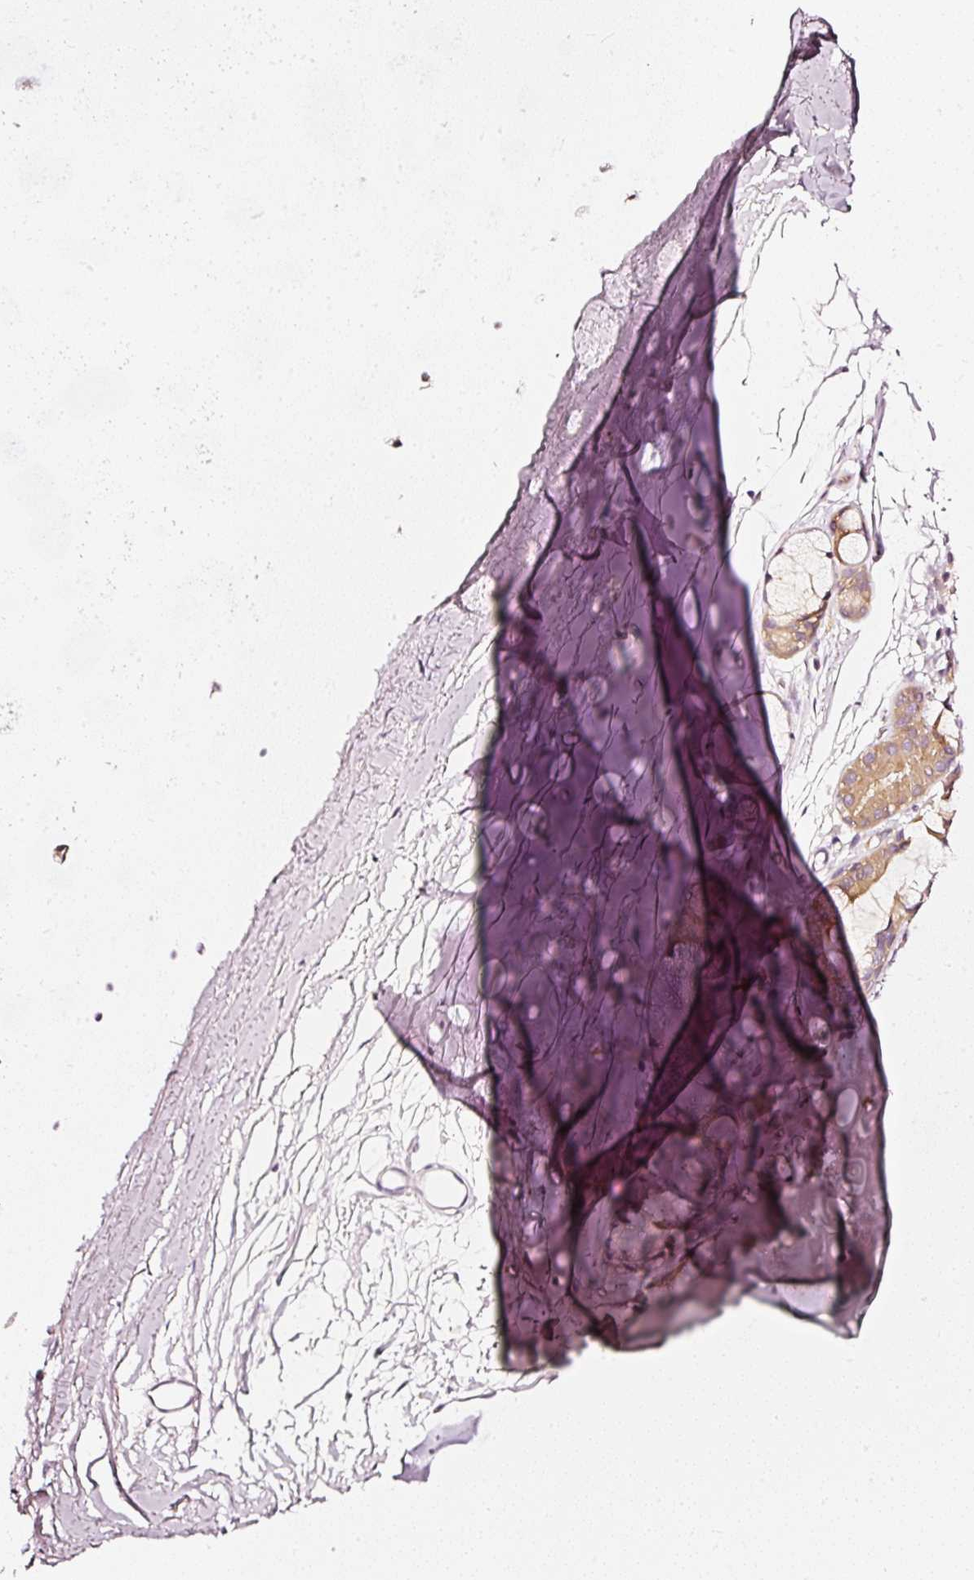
{"staining": {"intensity": "weak", "quantity": "25%-75%", "location": "cytoplasmic/membranous"}, "tissue": "adipose tissue", "cell_type": "Adipocytes", "image_type": "normal", "snomed": [{"axis": "morphology", "description": "Normal tissue, NOS"}, {"axis": "topography", "description": "Cartilage tissue"}, {"axis": "topography", "description": "Bronchus"}], "caption": "Protein expression analysis of benign adipose tissue shows weak cytoplasmic/membranous expression in approximately 25%-75% of adipocytes. The protein of interest is shown in brown color, while the nuclei are stained blue.", "gene": "CNP", "patient": {"sex": "female", "age": 72}}